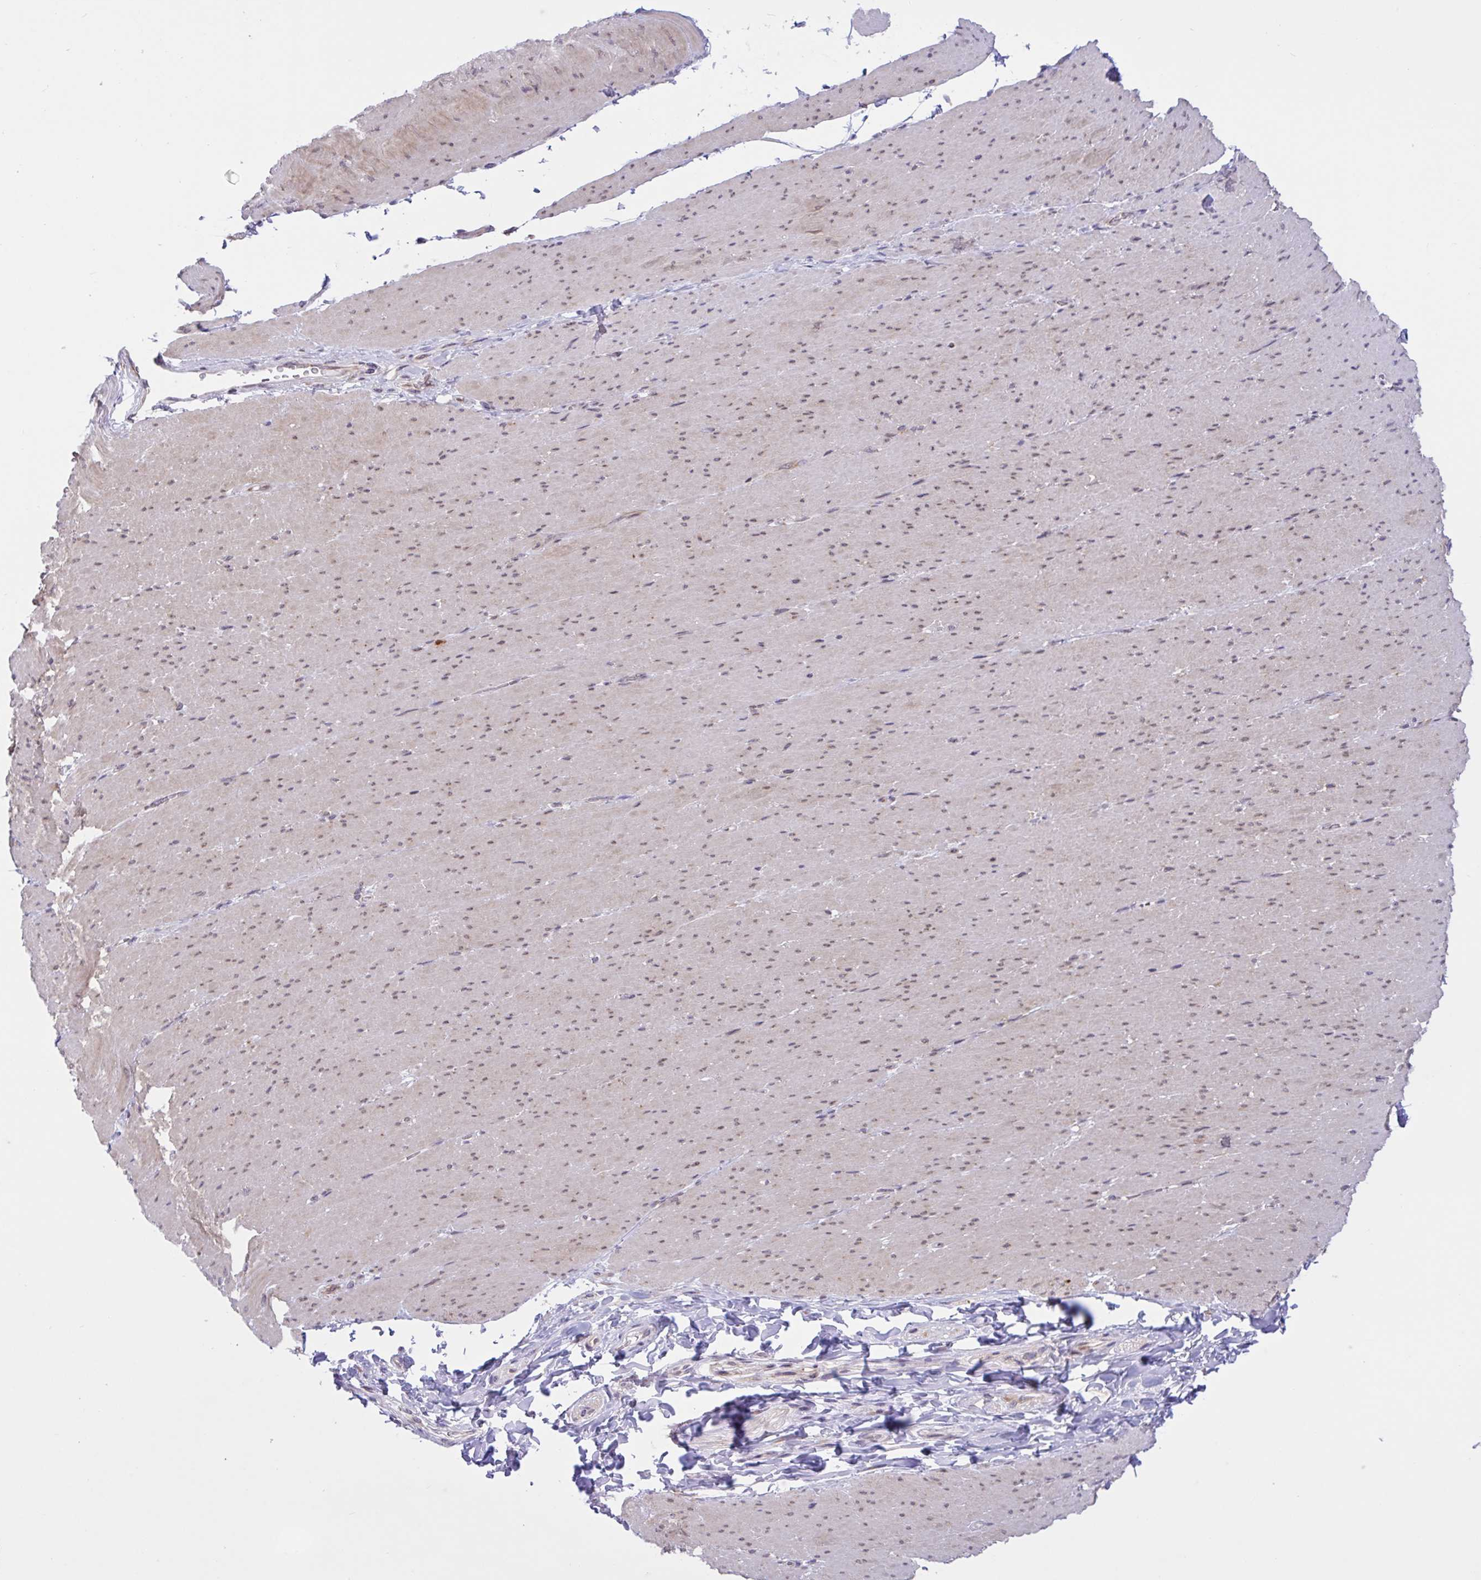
{"staining": {"intensity": "weak", "quantity": "25%-75%", "location": "cytoplasmic/membranous,nuclear"}, "tissue": "smooth muscle", "cell_type": "Smooth muscle cells", "image_type": "normal", "snomed": [{"axis": "morphology", "description": "Normal tissue, NOS"}, {"axis": "topography", "description": "Smooth muscle"}, {"axis": "topography", "description": "Rectum"}], "caption": "Normal smooth muscle was stained to show a protein in brown. There is low levels of weak cytoplasmic/membranous,nuclear expression in about 25%-75% of smooth muscle cells.", "gene": "CAMLG", "patient": {"sex": "male", "age": 53}}